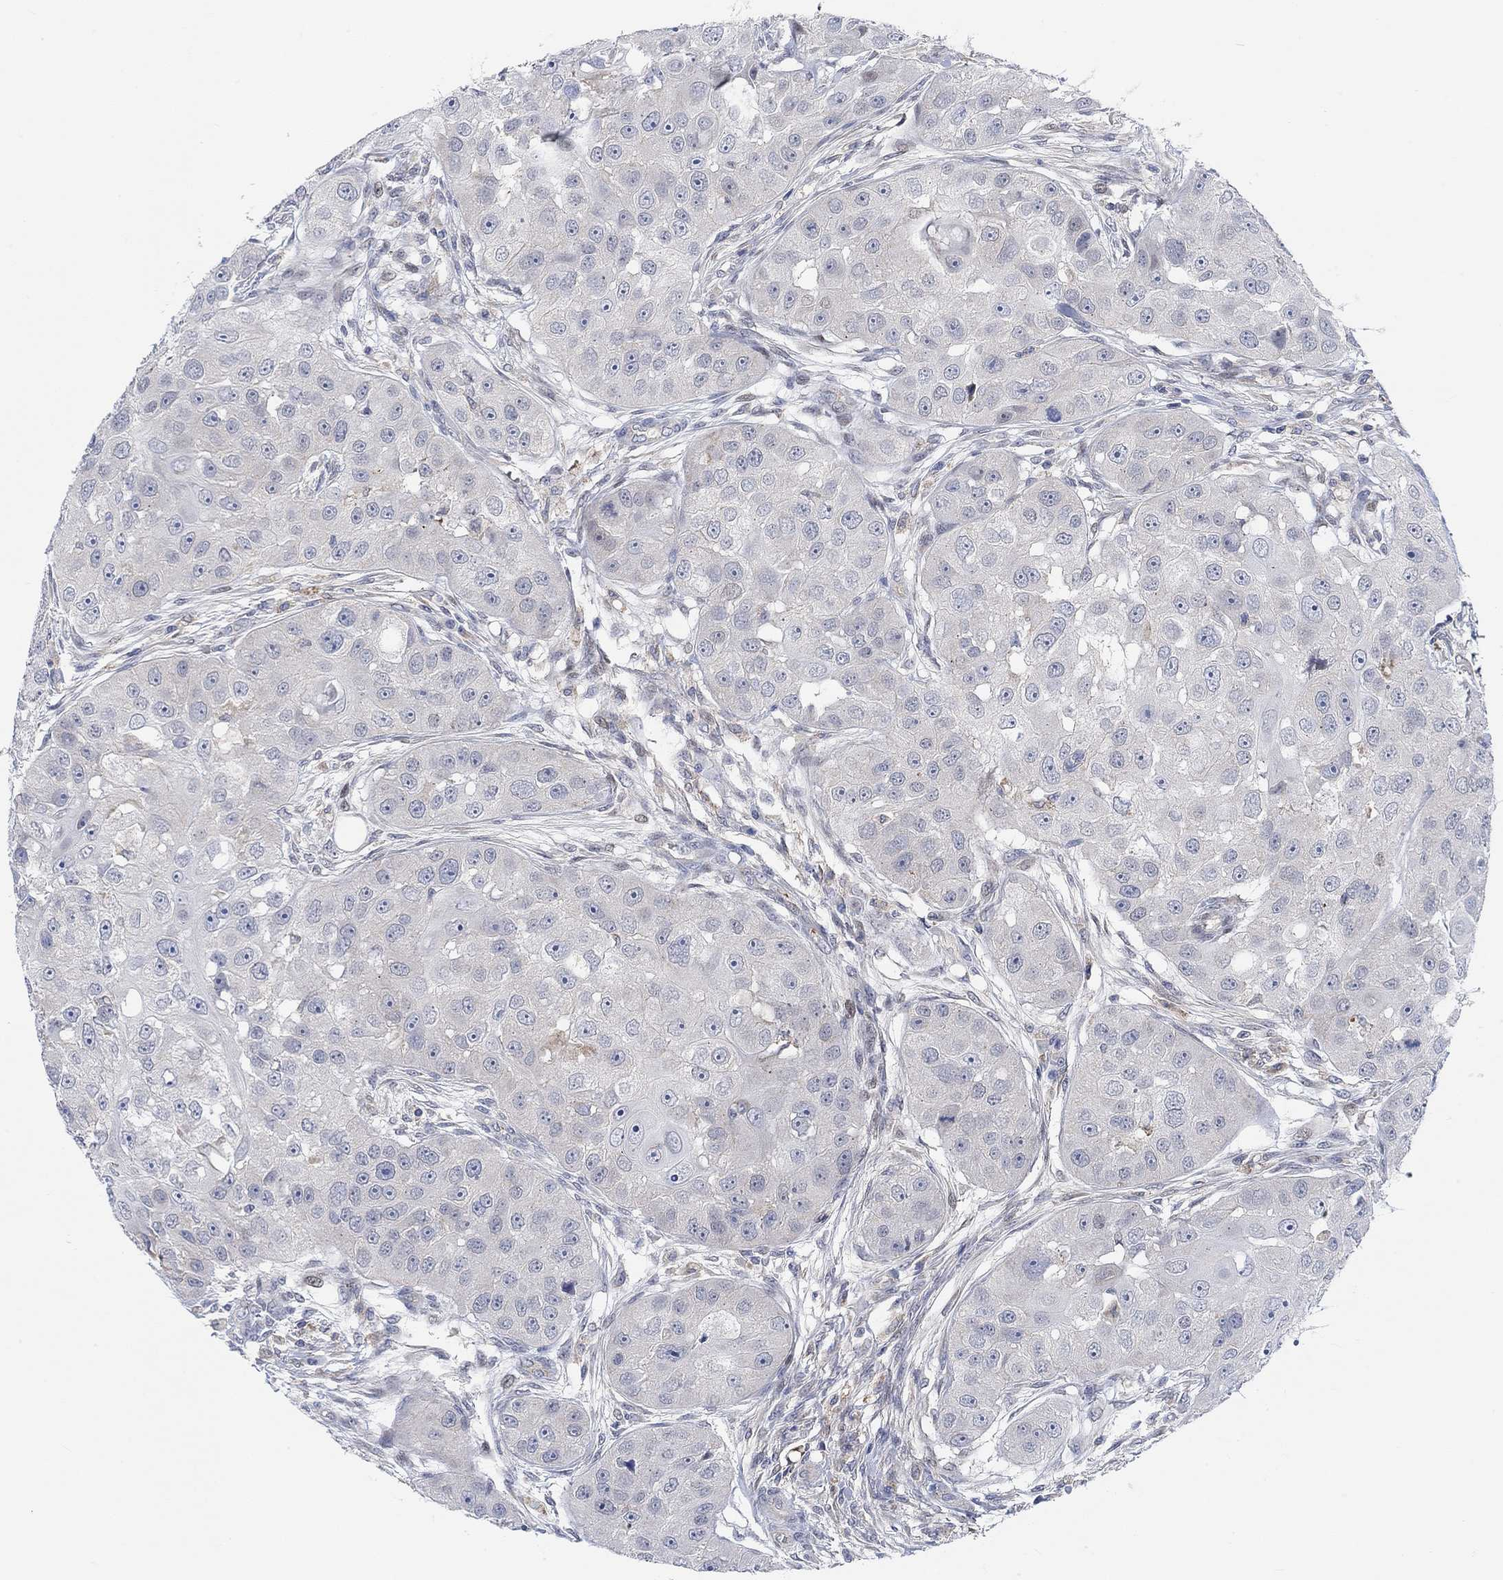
{"staining": {"intensity": "negative", "quantity": "none", "location": "none"}, "tissue": "head and neck cancer", "cell_type": "Tumor cells", "image_type": "cancer", "snomed": [{"axis": "morphology", "description": "Squamous cell carcinoma, NOS"}, {"axis": "topography", "description": "Head-Neck"}], "caption": "Immunohistochemistry (IHC) of head and neck cancer demonstrates no staining in tumor cells.", "gene": "PMFBP1", "patient": {"sex": "male", "age": 51}}